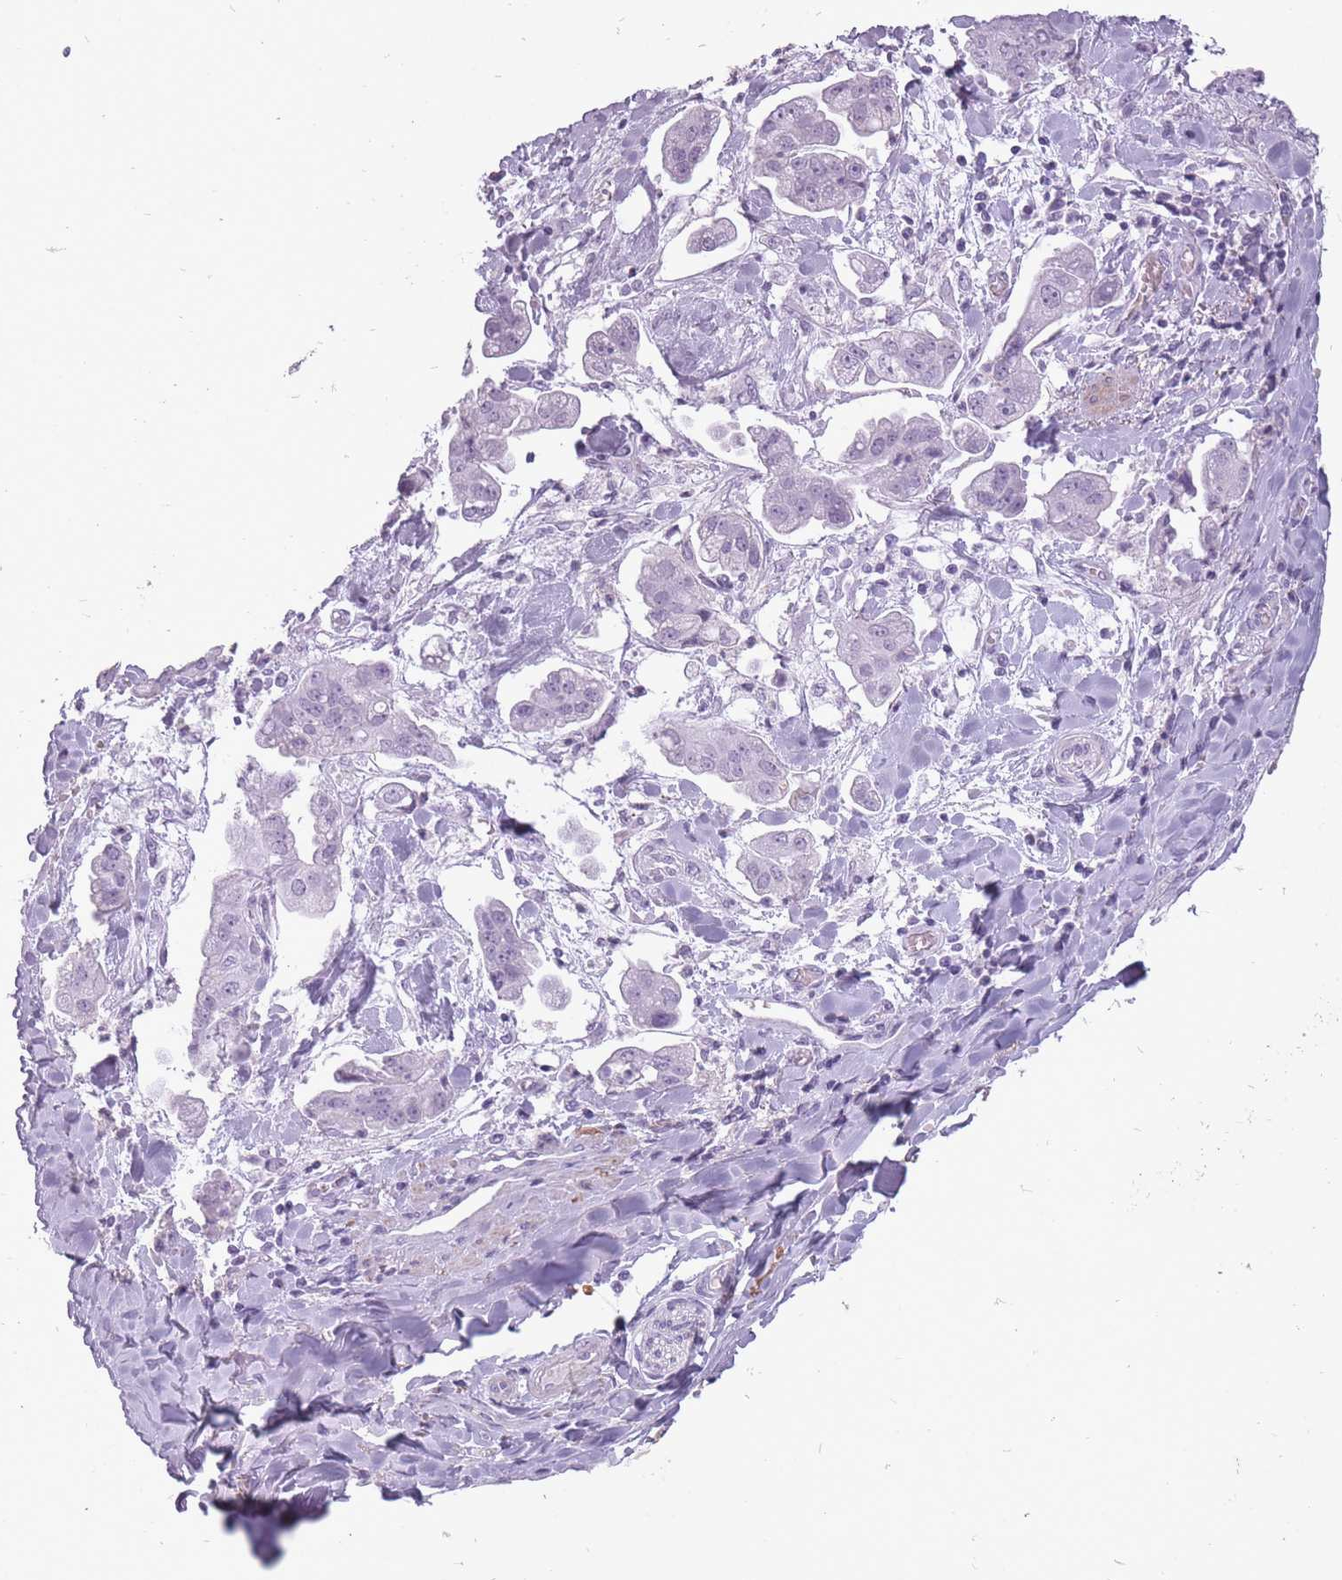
{"staining": {"intensity": "negative", "quantity": "none", "location": "none"}, "tissue": "stomach cancer", "cell_type": "Tumor cells", "image_type": "cancer", "snomed": [{"axis": "morphology", "description": "Adenocarcinoma, NOS"}, {"axis": "topography", "description": "Stomach"}], "caption": "Tumor cells are negative for protein expression in human stomach cancer (adenocarcinoma). (DAB (3,3'-diaminobenzidine) immunohistochemistry visualized using brightfield microscopy, high magnification).", "gene": "RFX4", "patient": {"sex": "male", "age": 62}}